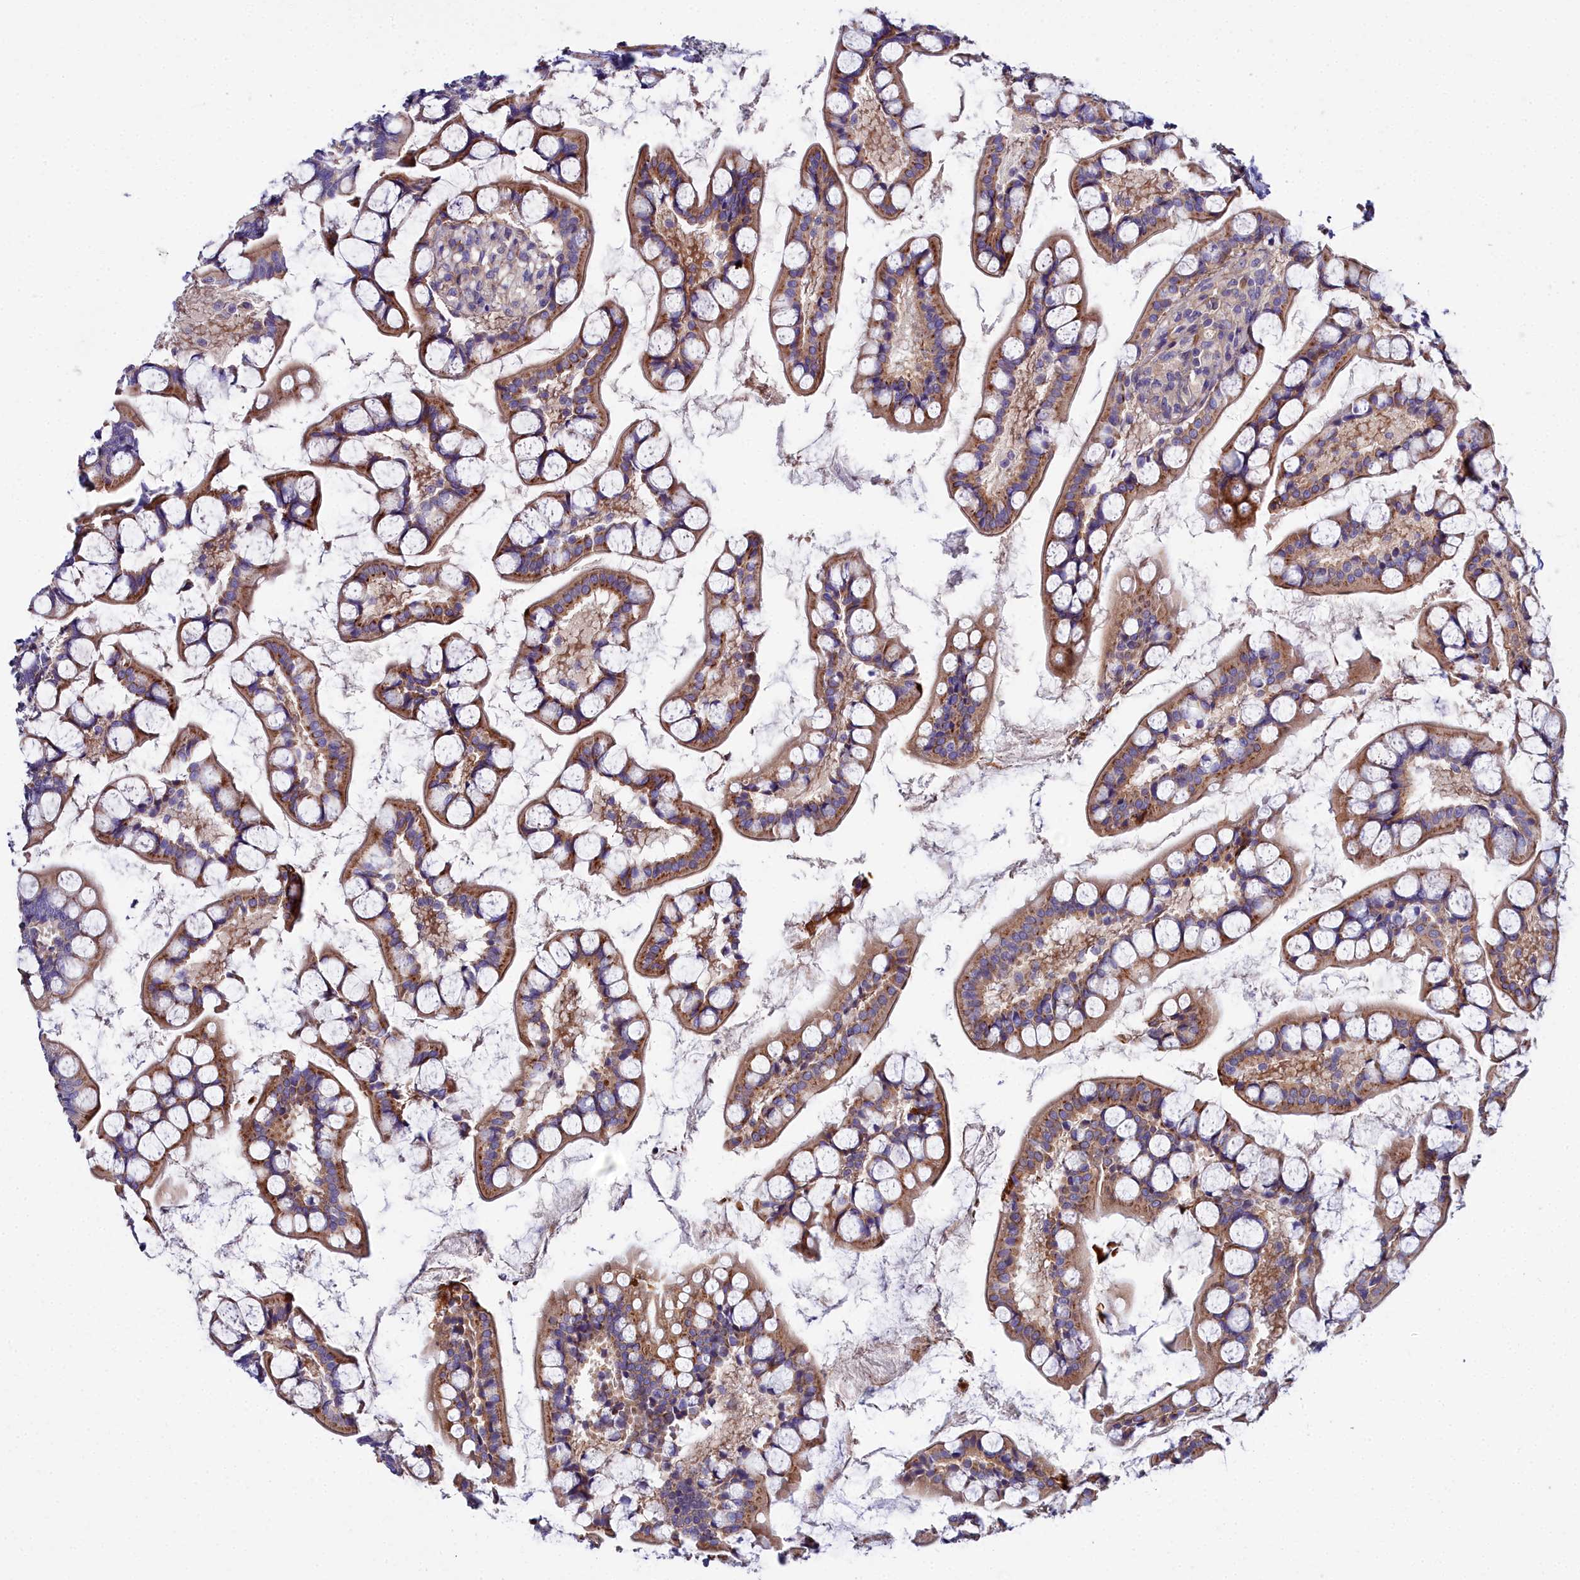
{"staining": {"intensity": "moderate", "quantity": ">75%", "location": "cytoplasmic/membranous"}, "tissue": "small intestine", "cell_type": "Glandular cells", "image_type": "normal", "snomed": [{"axis": "morphology", "description": "Normal tissue, NOS"}, {"axis": "topography", "description": "Small intestine"}], "caption": "Immunohistochemistry of unremarkable human small intestine reveals medium levels of moderate cytoplasmic/membranous staining in approximately >75% of glandular cells.", "gene": "FADS3", "patient": {"sex": "male", "age": 52}}